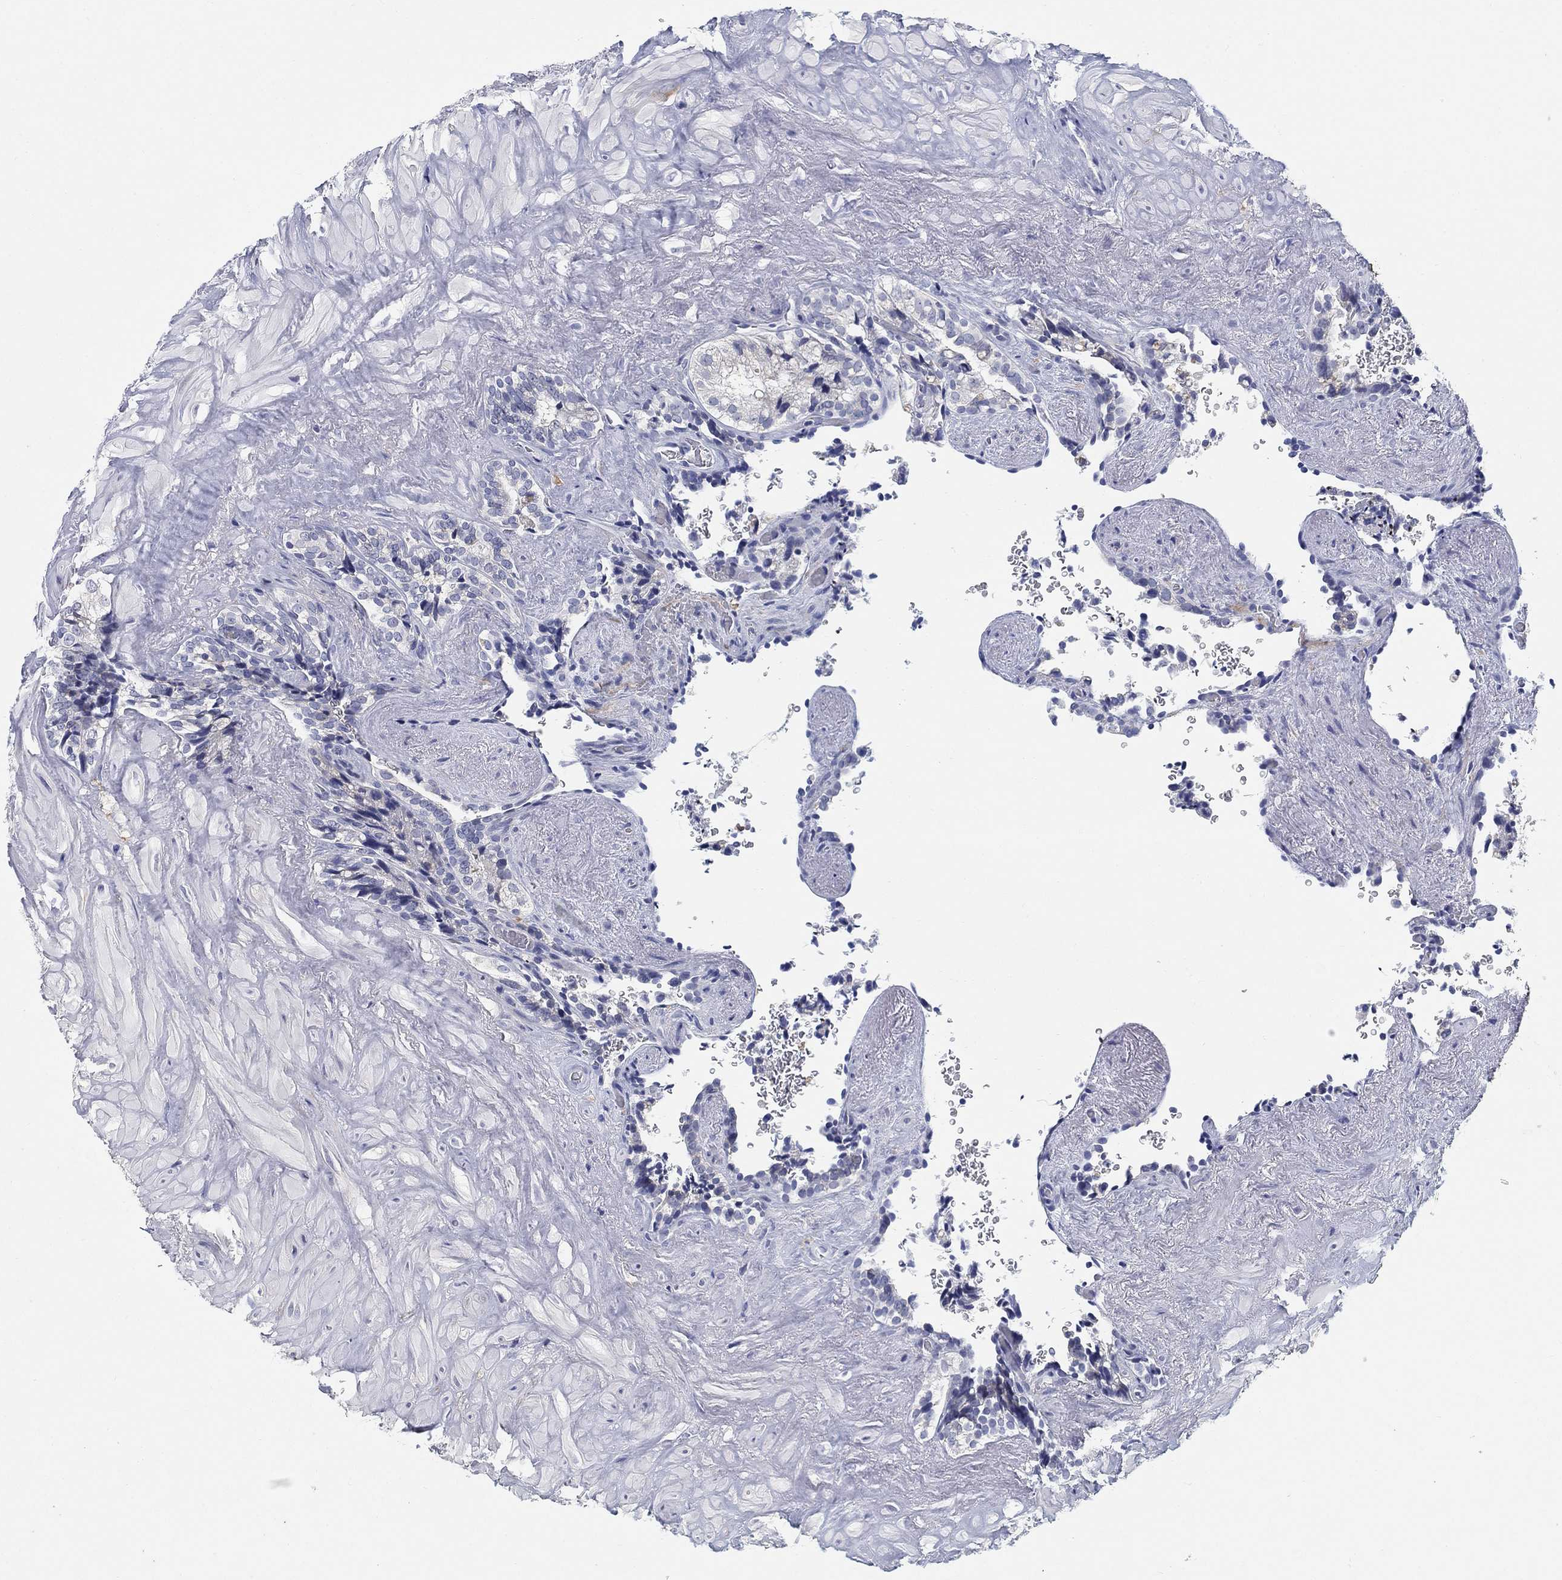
{"staining": {"intensity": "negative", "quantity": "none", "location": "none"}, "tissue": "seminal vesicle", "cell_type": "Glandular cells", "image_type": "normal", "snomed": [{"axis": "morphology", "description": "Normal tissue, NOS"}, {"axis": "topography", "description": "Seminal veicle"}], "caption": "This image is of unremarkable seminal vesicle stained with IHC to label a protein in brown with the nuclei are counter-stained blue. There is no expression in glandular cells. (DAB (3,3'-diaminobenzidine) IHC visualized using brightfield microscopy, high magnification).", "gene": "CLUL1", "patient": {"sex": "male", "age": 67}}